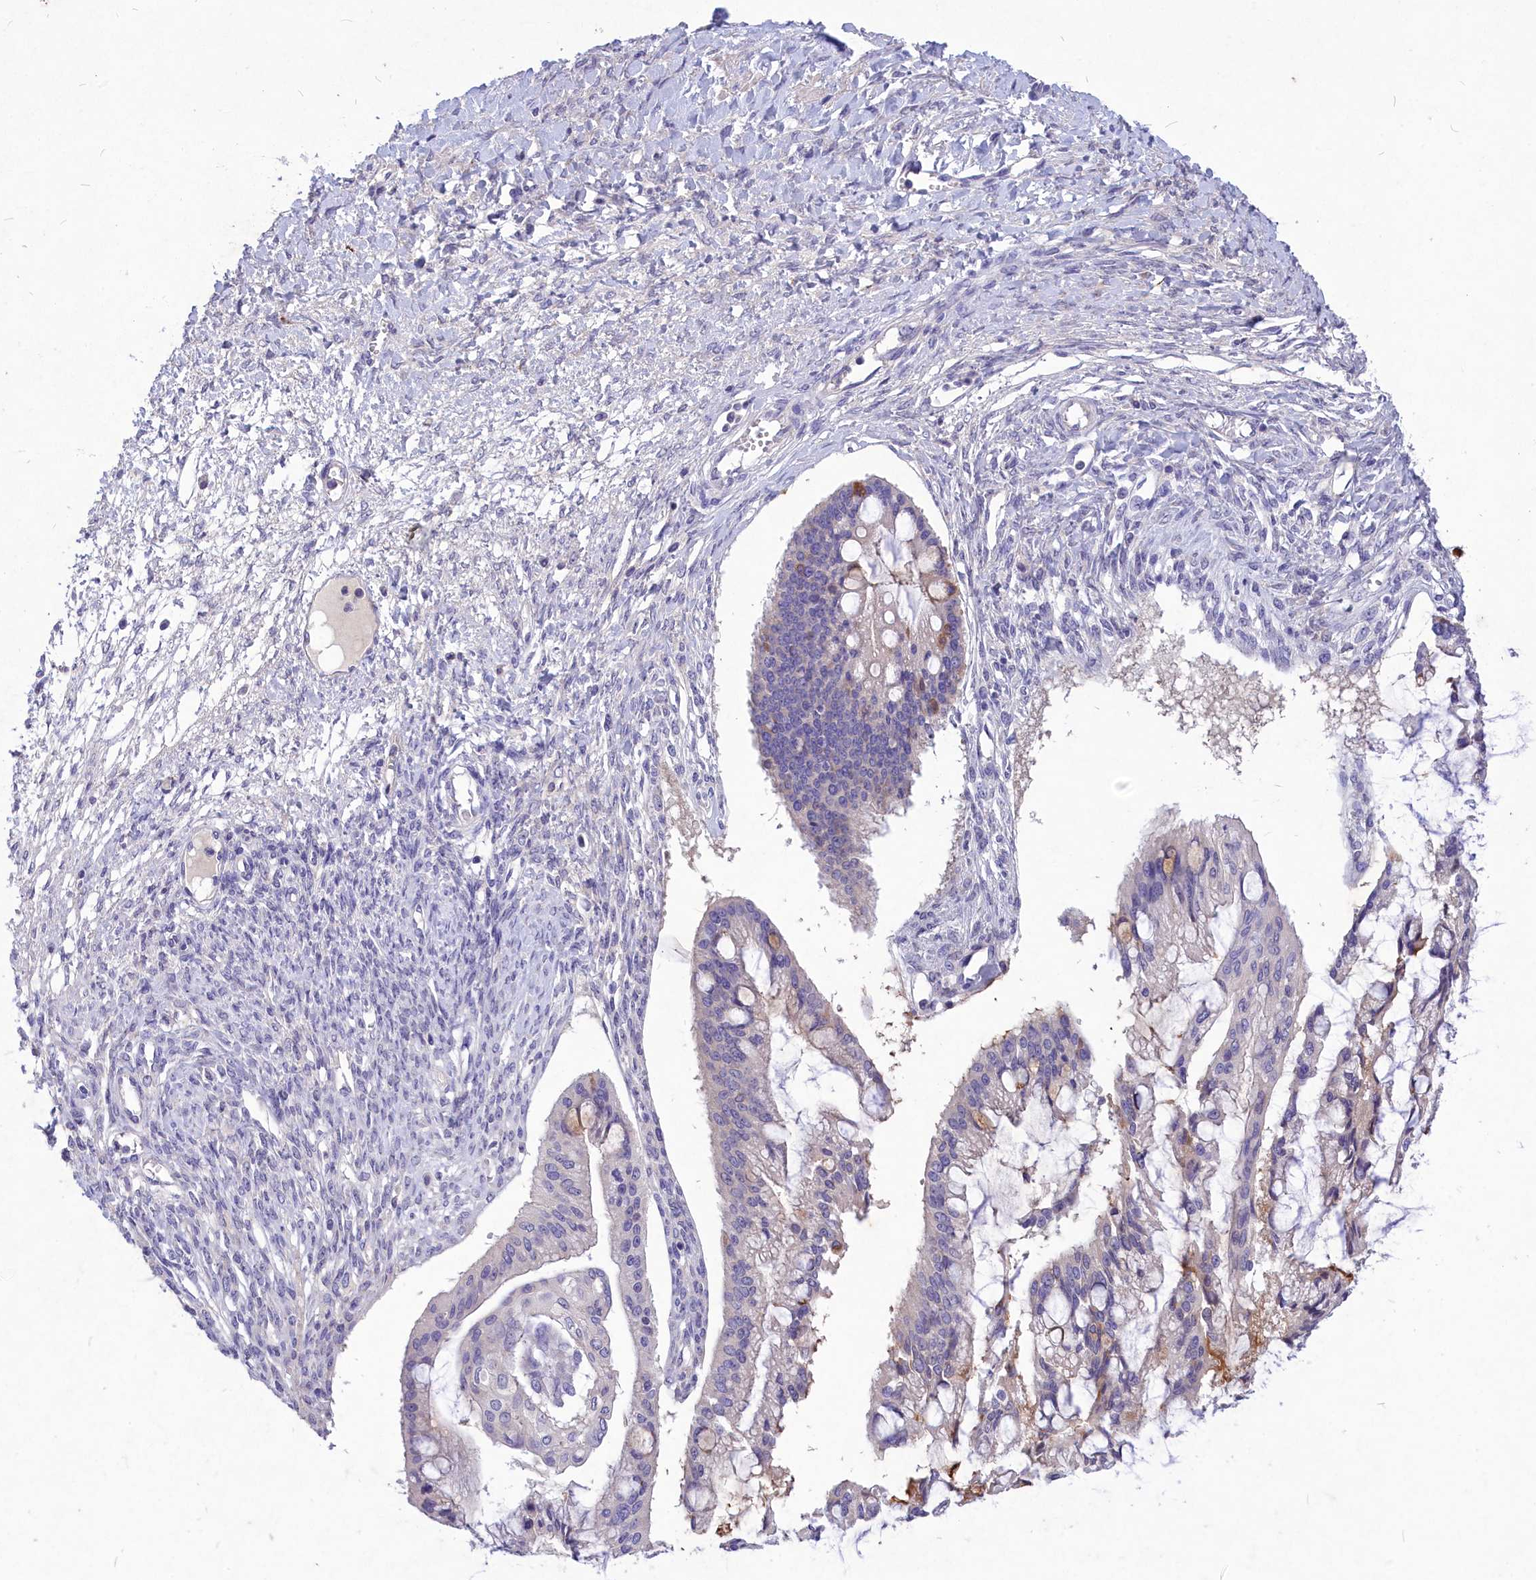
{"staining": {"intensity": "negative", "quantity": "none", "location": "none"}, "tissue": "ovarian cancer", "cell_type": "Tumor cells", "image_type": "cancer", "snomed": [{"axis": "morphology", "description": "Cystadenocarcinoma, mucinous, NOS"}, {"axis": "topography", "description": "Ovary"}], "caption": "Tumor cells show no significant protein positivity in ovarian cancer. (Brightfield microscopy of DAB IHC at high magnification).", "gene": "DEFB119", "patient": {"sex": "female", "age": 73}}